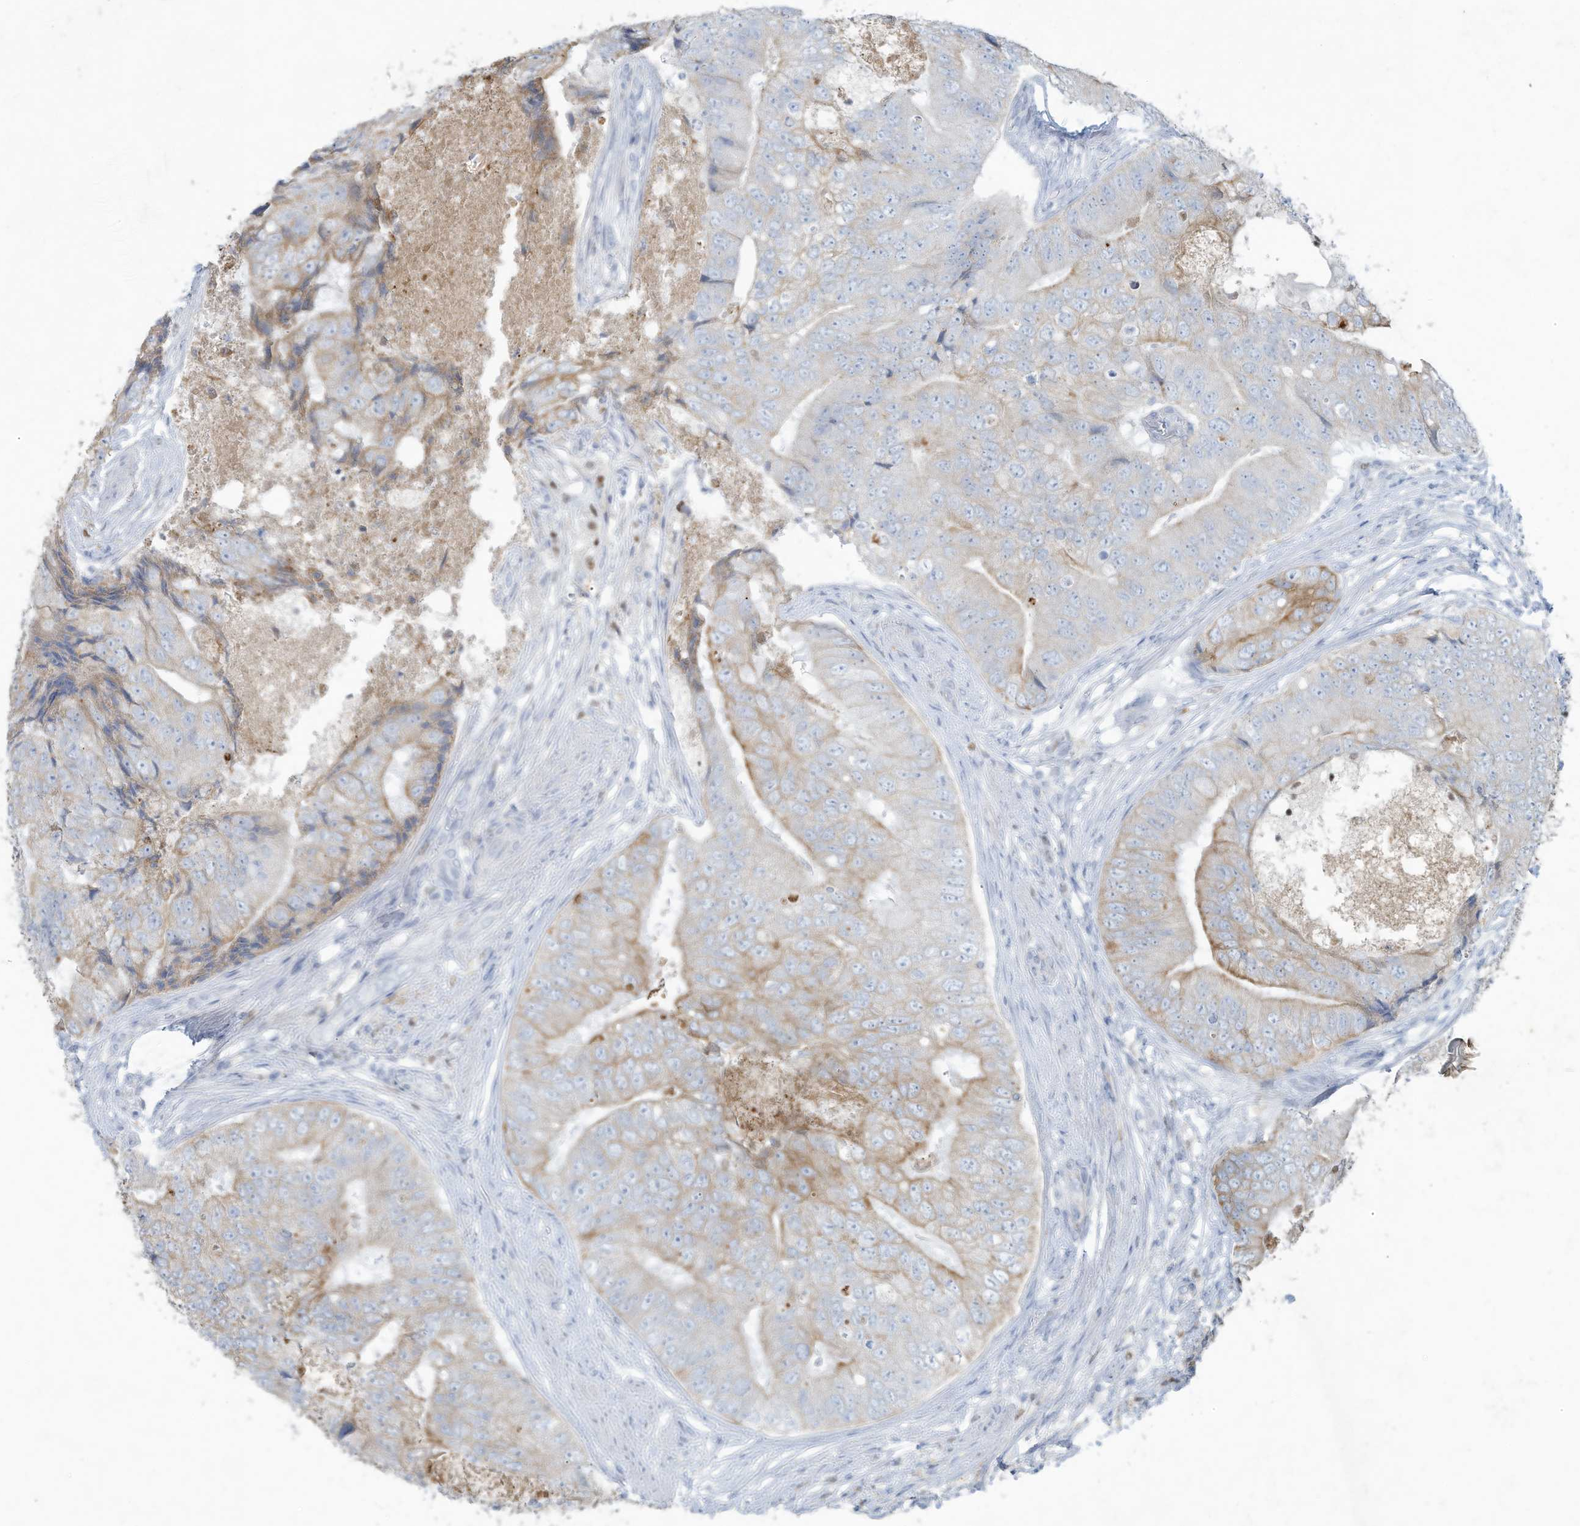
{"staining": {"intensity": "weak", "quantity": "25%-75%", "location": "cytoplasmic/membranous"}, "tissue": "prostate cancer", "cell_type": "Tumor cells", "image_type": "cancer", "snomed": [{"axis": "morphology", "description": "Adenocarcinoma, High grade"}, {"axis": "topography", "description": "Prostate"}], "caption": "Protein staining of prostate high-grade adenocarcinoma tissue shows weak cytoplasmic/membranous expression in about 25%-75% of tumor cells.", "gene": "TUBE1", "patient": {"sex": "male", "age": 70}}